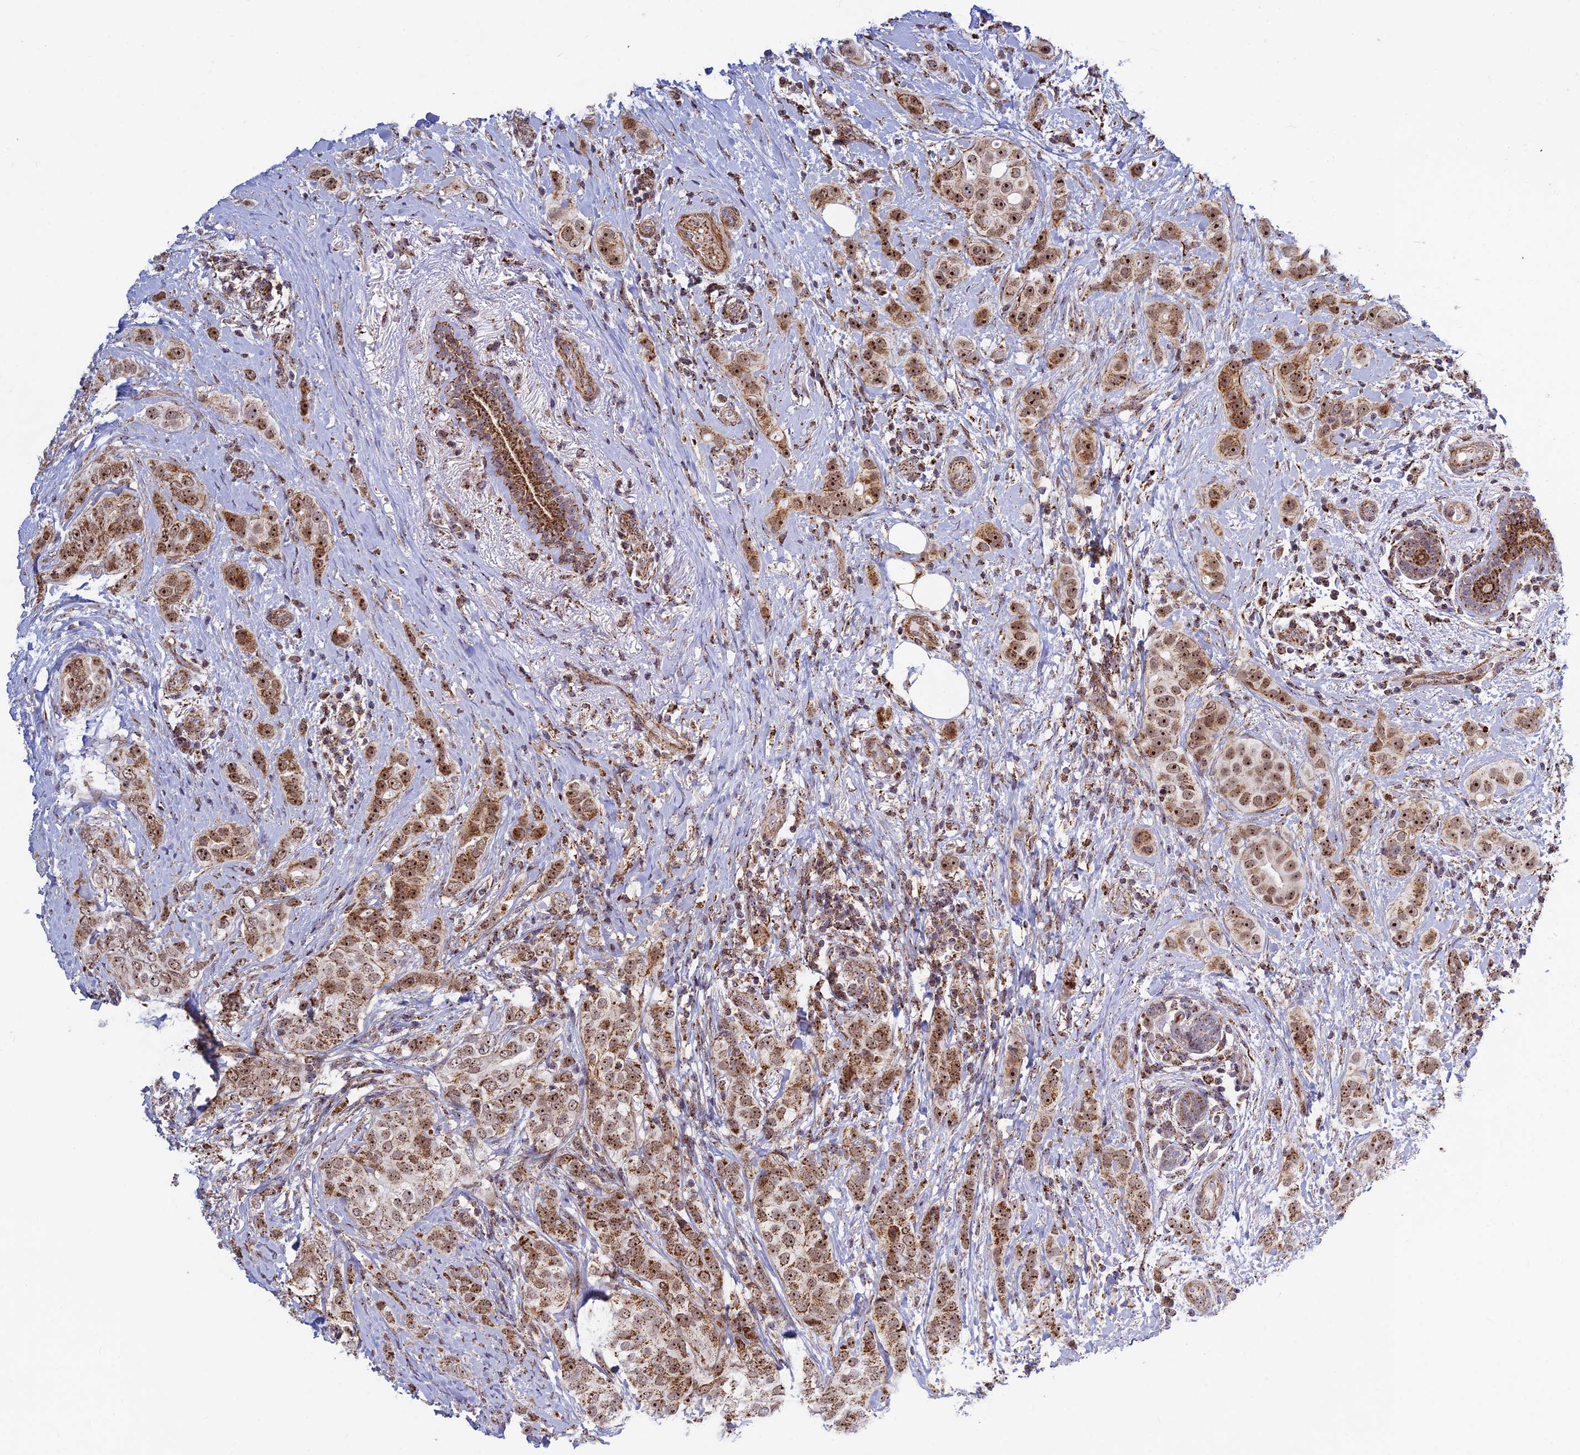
{"staining": {"intensity": "moderate", "quantity": ">75%", "location": "cytoplasmic/membranous,nuclear"}, "tissue": "breast cancer", "cell_type": "Tumor cells", "image_type": "cancer", "snomed": [{"axis": "morphology", "description": "Lobular carcinoma"}, {"axis": "topography", "description": "Breast"}], "caption": "Breast cancer stained with DAB IHC displays medium levels of moderate cytoplasmic/membranous and nuclear staining in approximately >75% of tumor cells.", "gene": "POLR1G", "patient": {"sex": "female", "age": 51}}